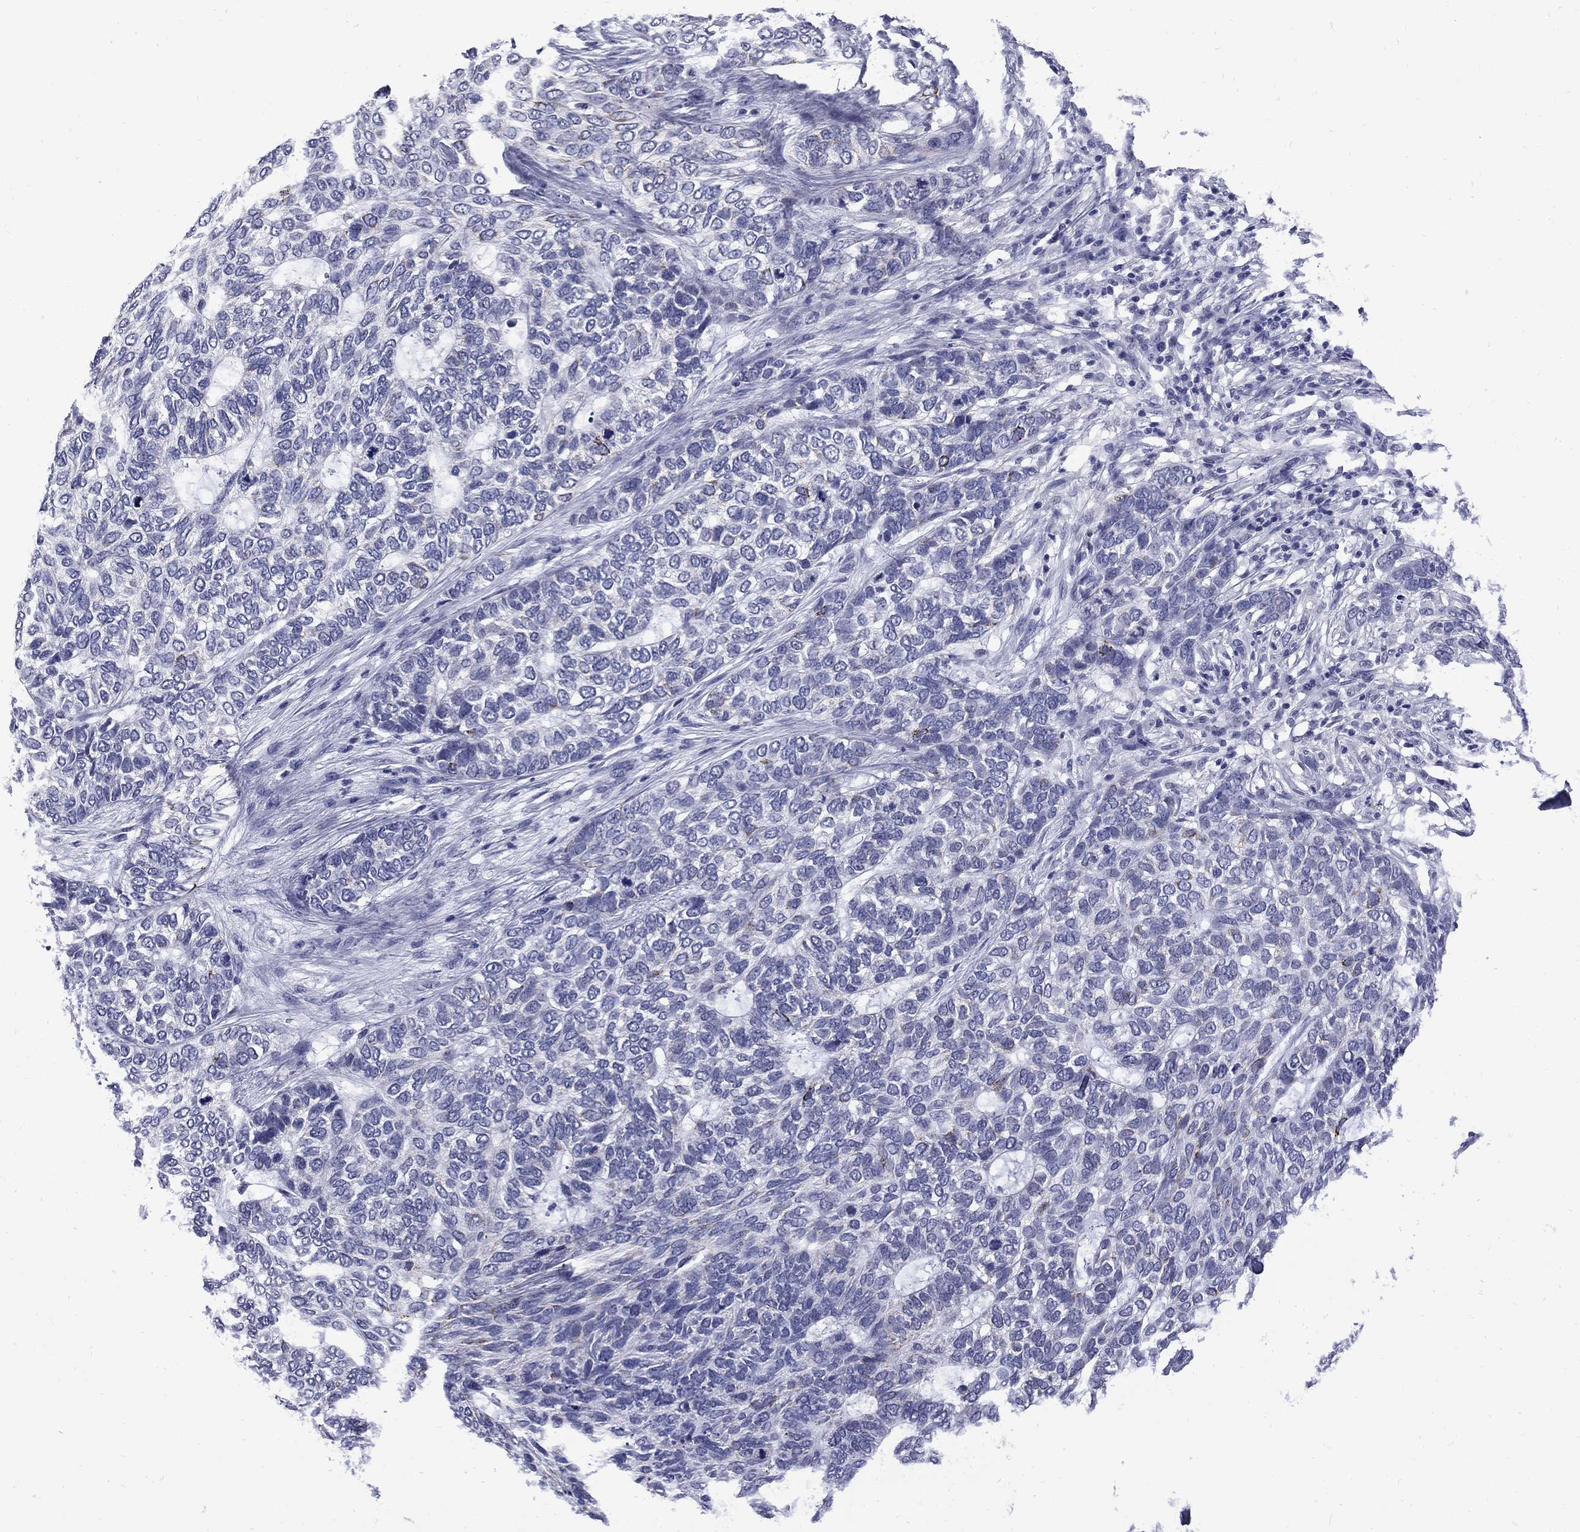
{"staining": {"intensity": "negative", "quantity": "none", "location": "none"}, "tissue": "skin cancer", "cell_type": "Tumor cells", "image_type": "cancer", "snomed": [{"axis": "morphology", "description": "Basal cell carcinoma"}, {"axis": "topography", "description": "Skin"}], "caption": "Immunohistochemical staining of human basal cell carcinoma (skin) displays no significant positivity in tumor cells. The staining was performed using DAB (3,3'-diaminobenzidine) to visualize the protein expression in brown, while the nuclei were stained in blue with hematoxylin (Magnification: 20x).", "gene": "MGARP", "patient": {"sex": "female", "age": 65}}